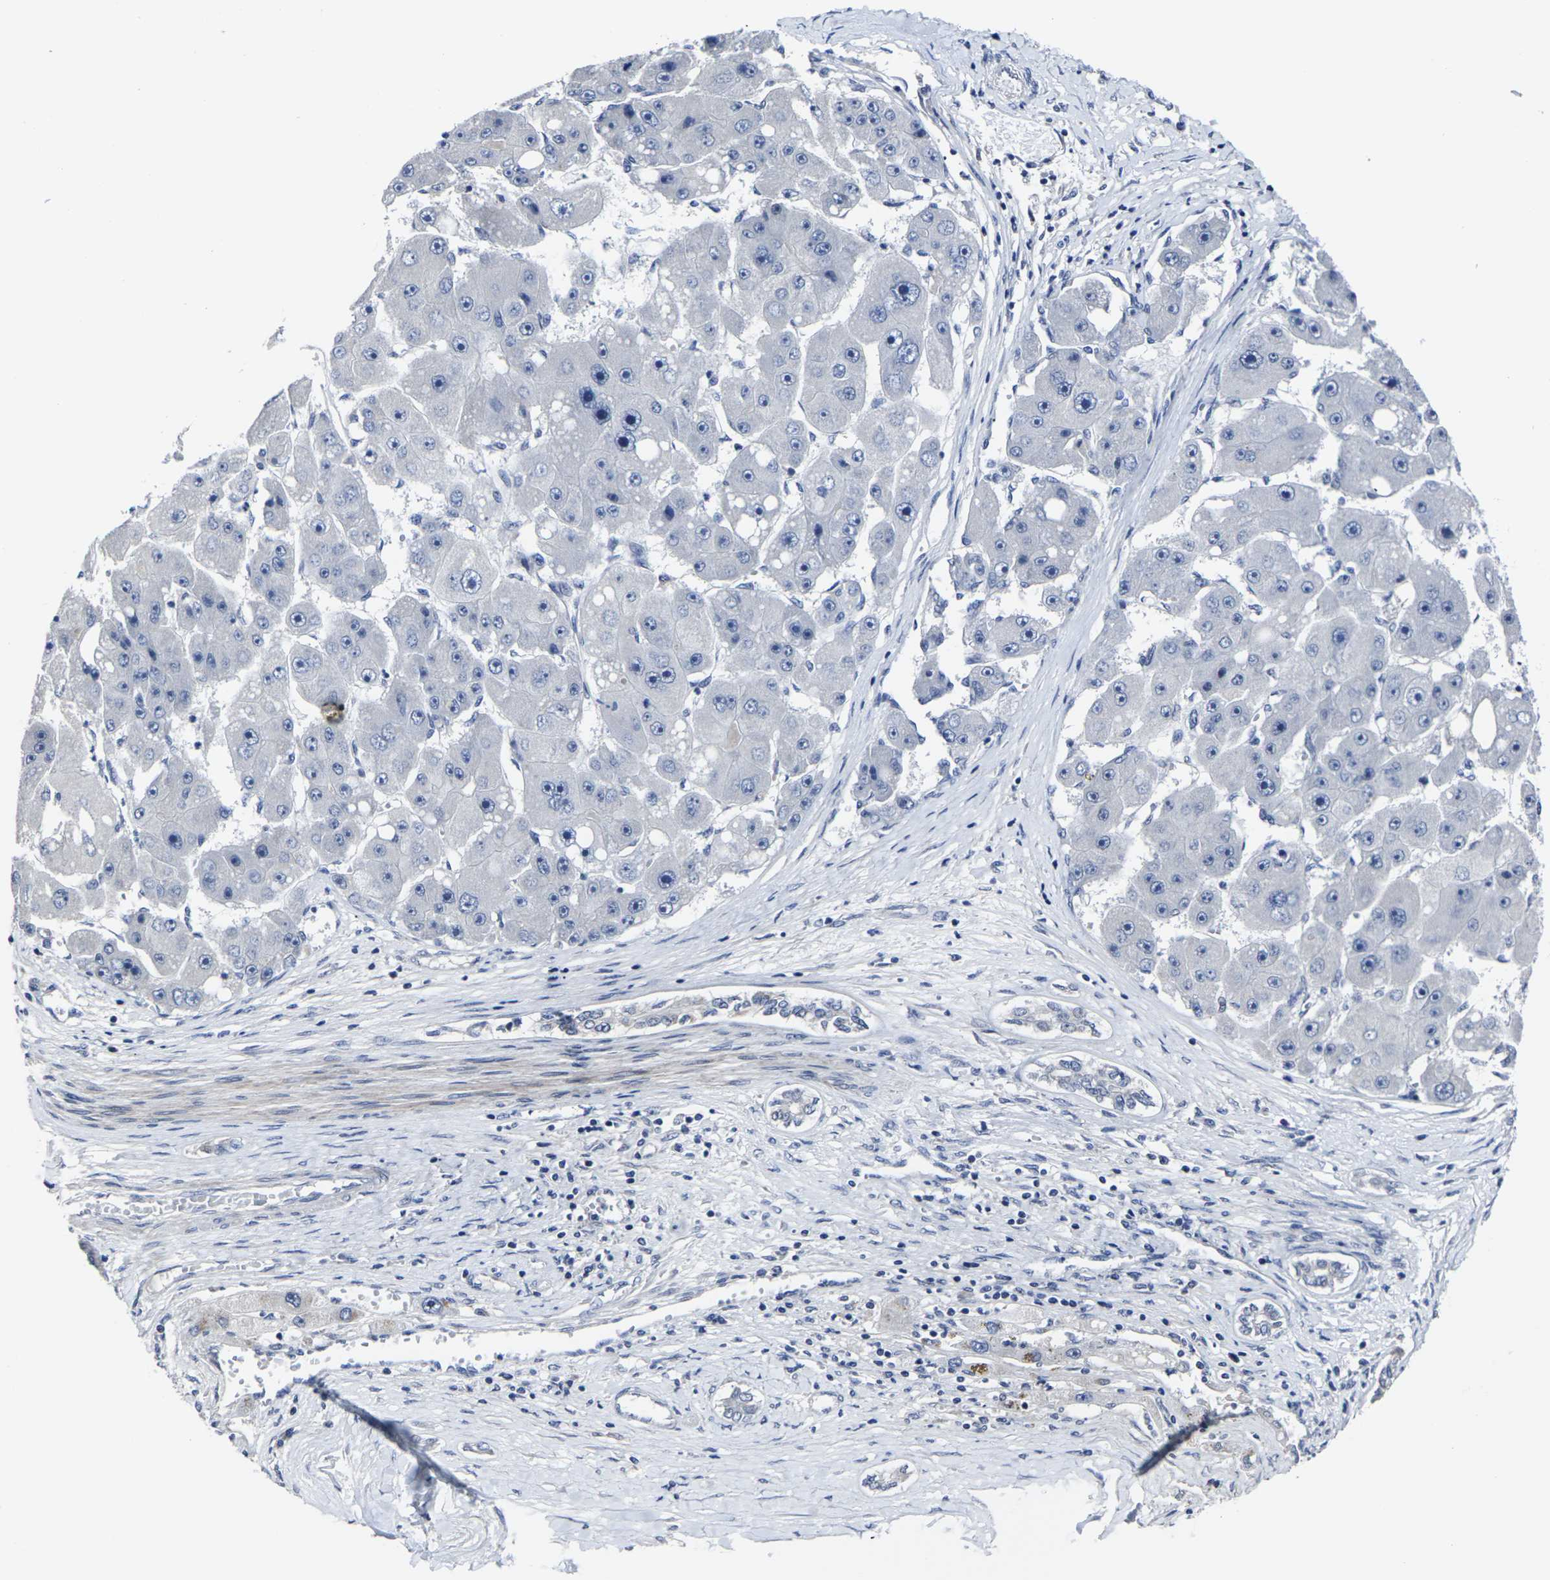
{"staining": {"intensity": "negative", "quantity": "none", "location": "none"}, "tissue": "liver cancer", "cell_type": "Tumor cells", "image_type": "cancer", "snomed": [{"axis": "morphology", "description": "Carcinoma, Hepatocellular, NOS"}, {"axis": "topography", "description": "Liver"}], "caption": "Immunohistochemistry (IHC) of liver cancer demonstrates no staining in tumor cells. (Brightfield microscopy of DAB (3,3'-diaminobenzidine) immunohistochemistry (IHC) at high magnification).", "gene": "MSANTD4", "patient": {"sex": "female", "age": 61}}